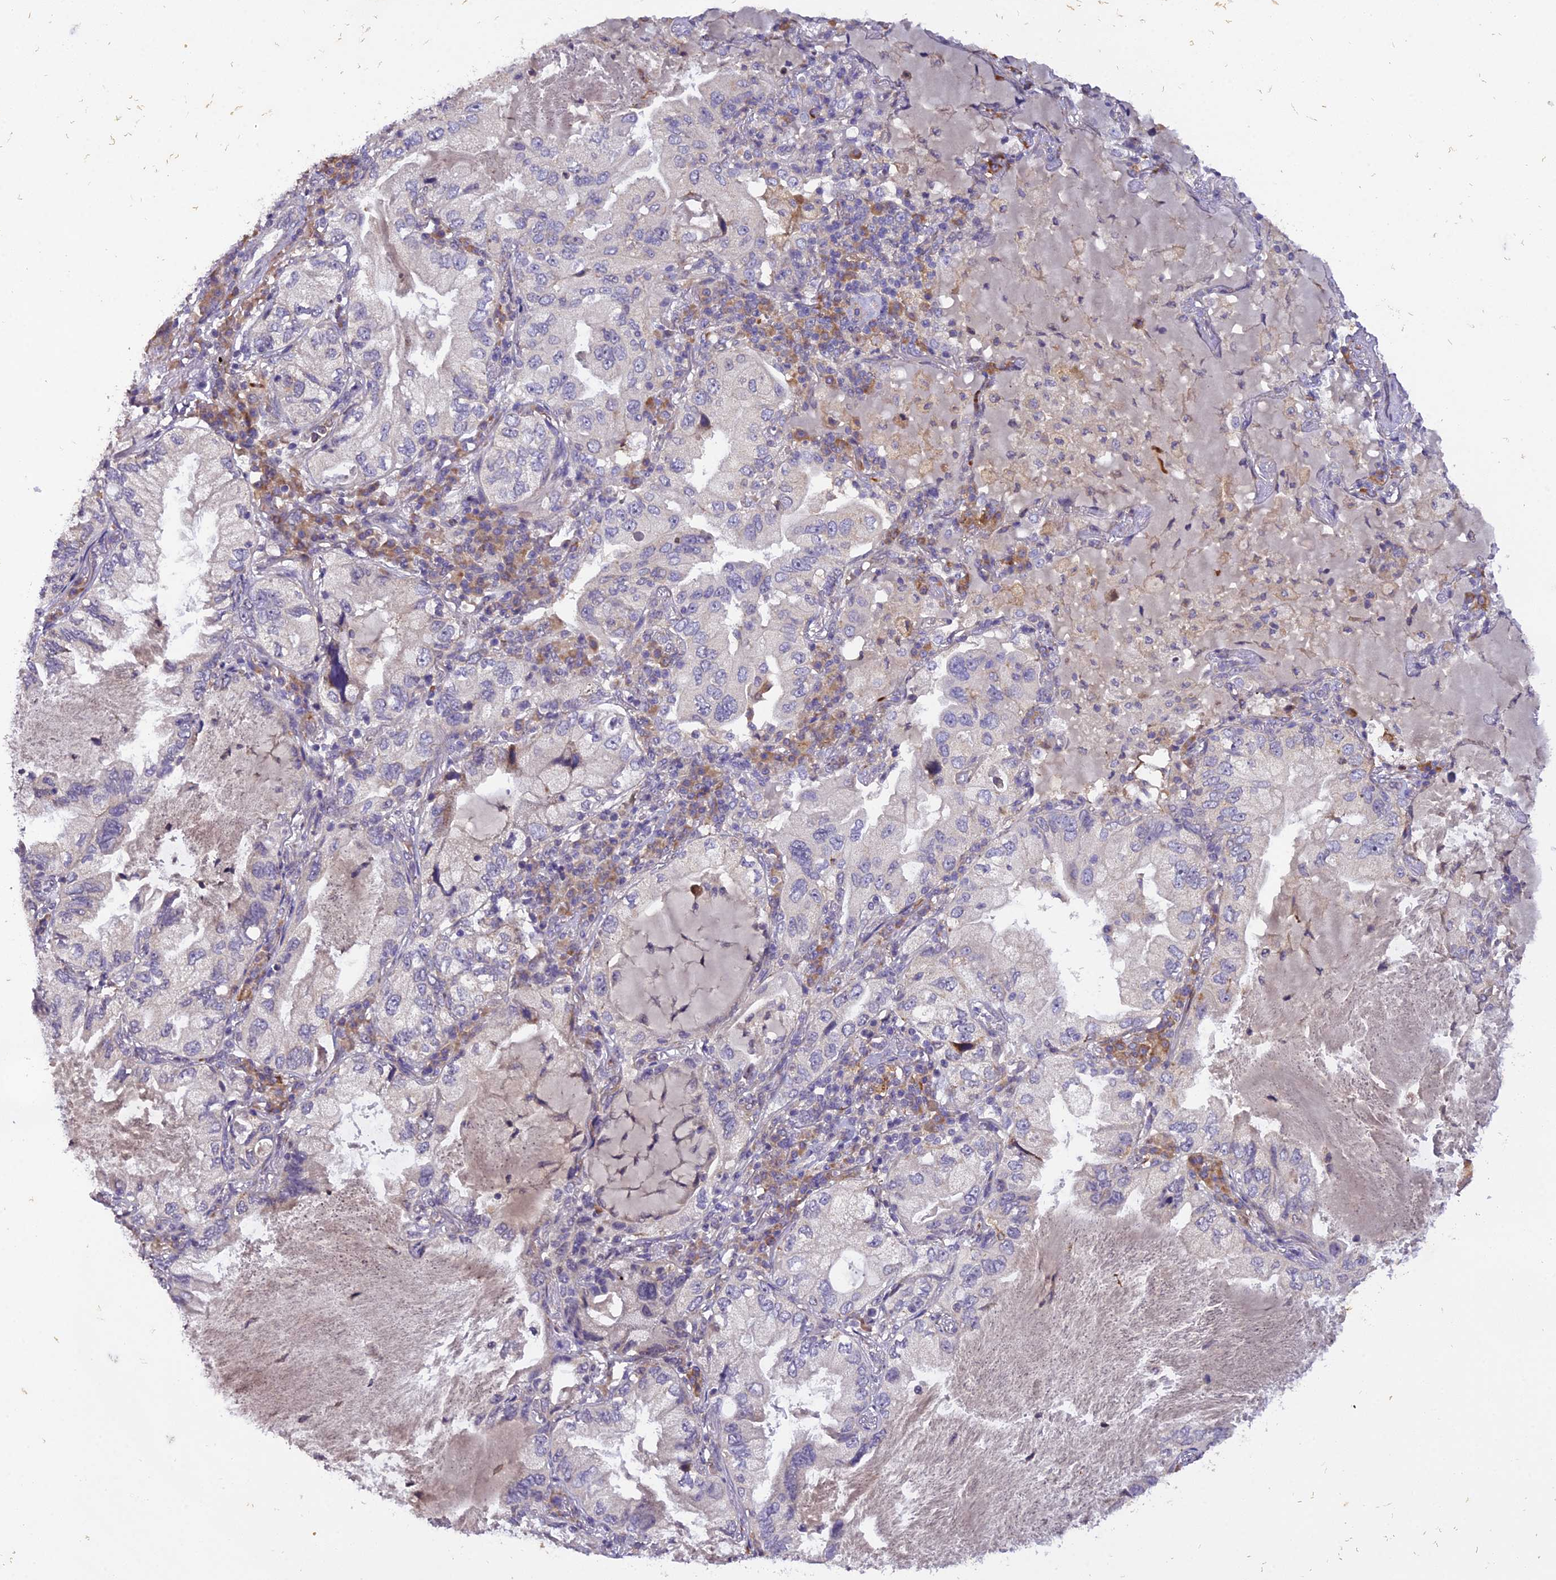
{"staining": {"intensity": "negative", "quantity": "none", "location": "none"}, "tissue": "lung cancer", "cell_type": "Tumor cells", "image_type": "cancer", "snomed": [{"axis": "morphology", "description": "Adenocarcinoma, NOS"}, {"axis": "topography", "description": "Lung"}], "caption": "This is a micrograph of IHC staining of lung adenocarcinoma, which shows no staining in tumor cells.", "gene": "CENPL", "patient": {"sex": "female", "age": 69}}